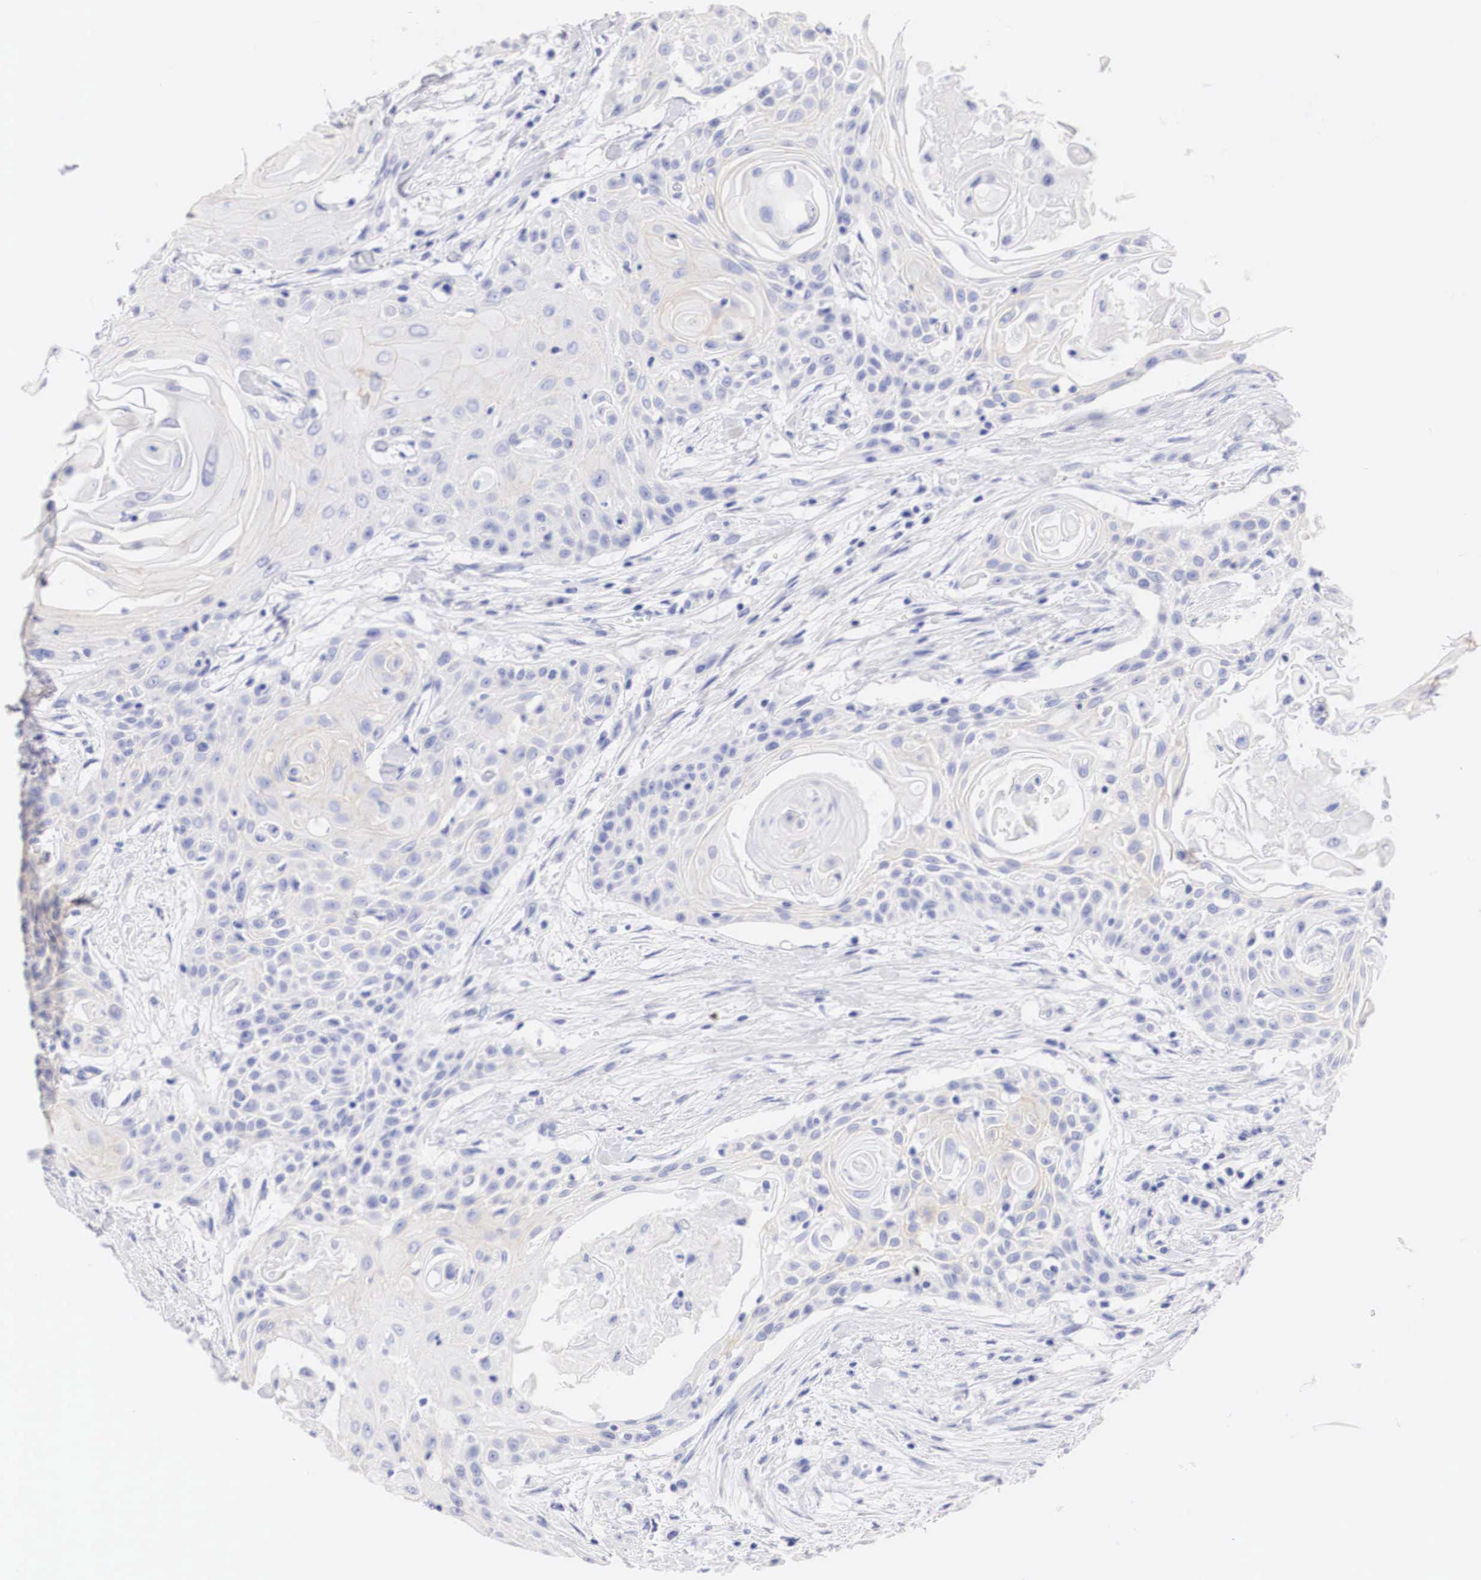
{"staining": {"intensity": "weak", "quantity": "<25%", "location": "cytoplasmic/membranous"}, "tissue": "head and neck cancer", "cell_type": "Tumor cells", "image_type": "cancer", "snomed": [{"axis": "morphology", "description": "Squamous cell carcinoma, NOS"}, {"axis": "morphology", "description": "Squamous cell carcinoma, metastatic, NOS"}, {"axis": "topography", "description": "Lymph node"}, {"axis": "topography", "description": "Salivary gland"}, {"axis": "topography", "description": "Head-Neck"}], "caption": "A micrograph of head and neck metastatic squamous cell carcinoma stained for a protein reveals no brown staining in tumor cells.", "gene": "ERBB2", "patient": {"sex": "female", "age": 74}}